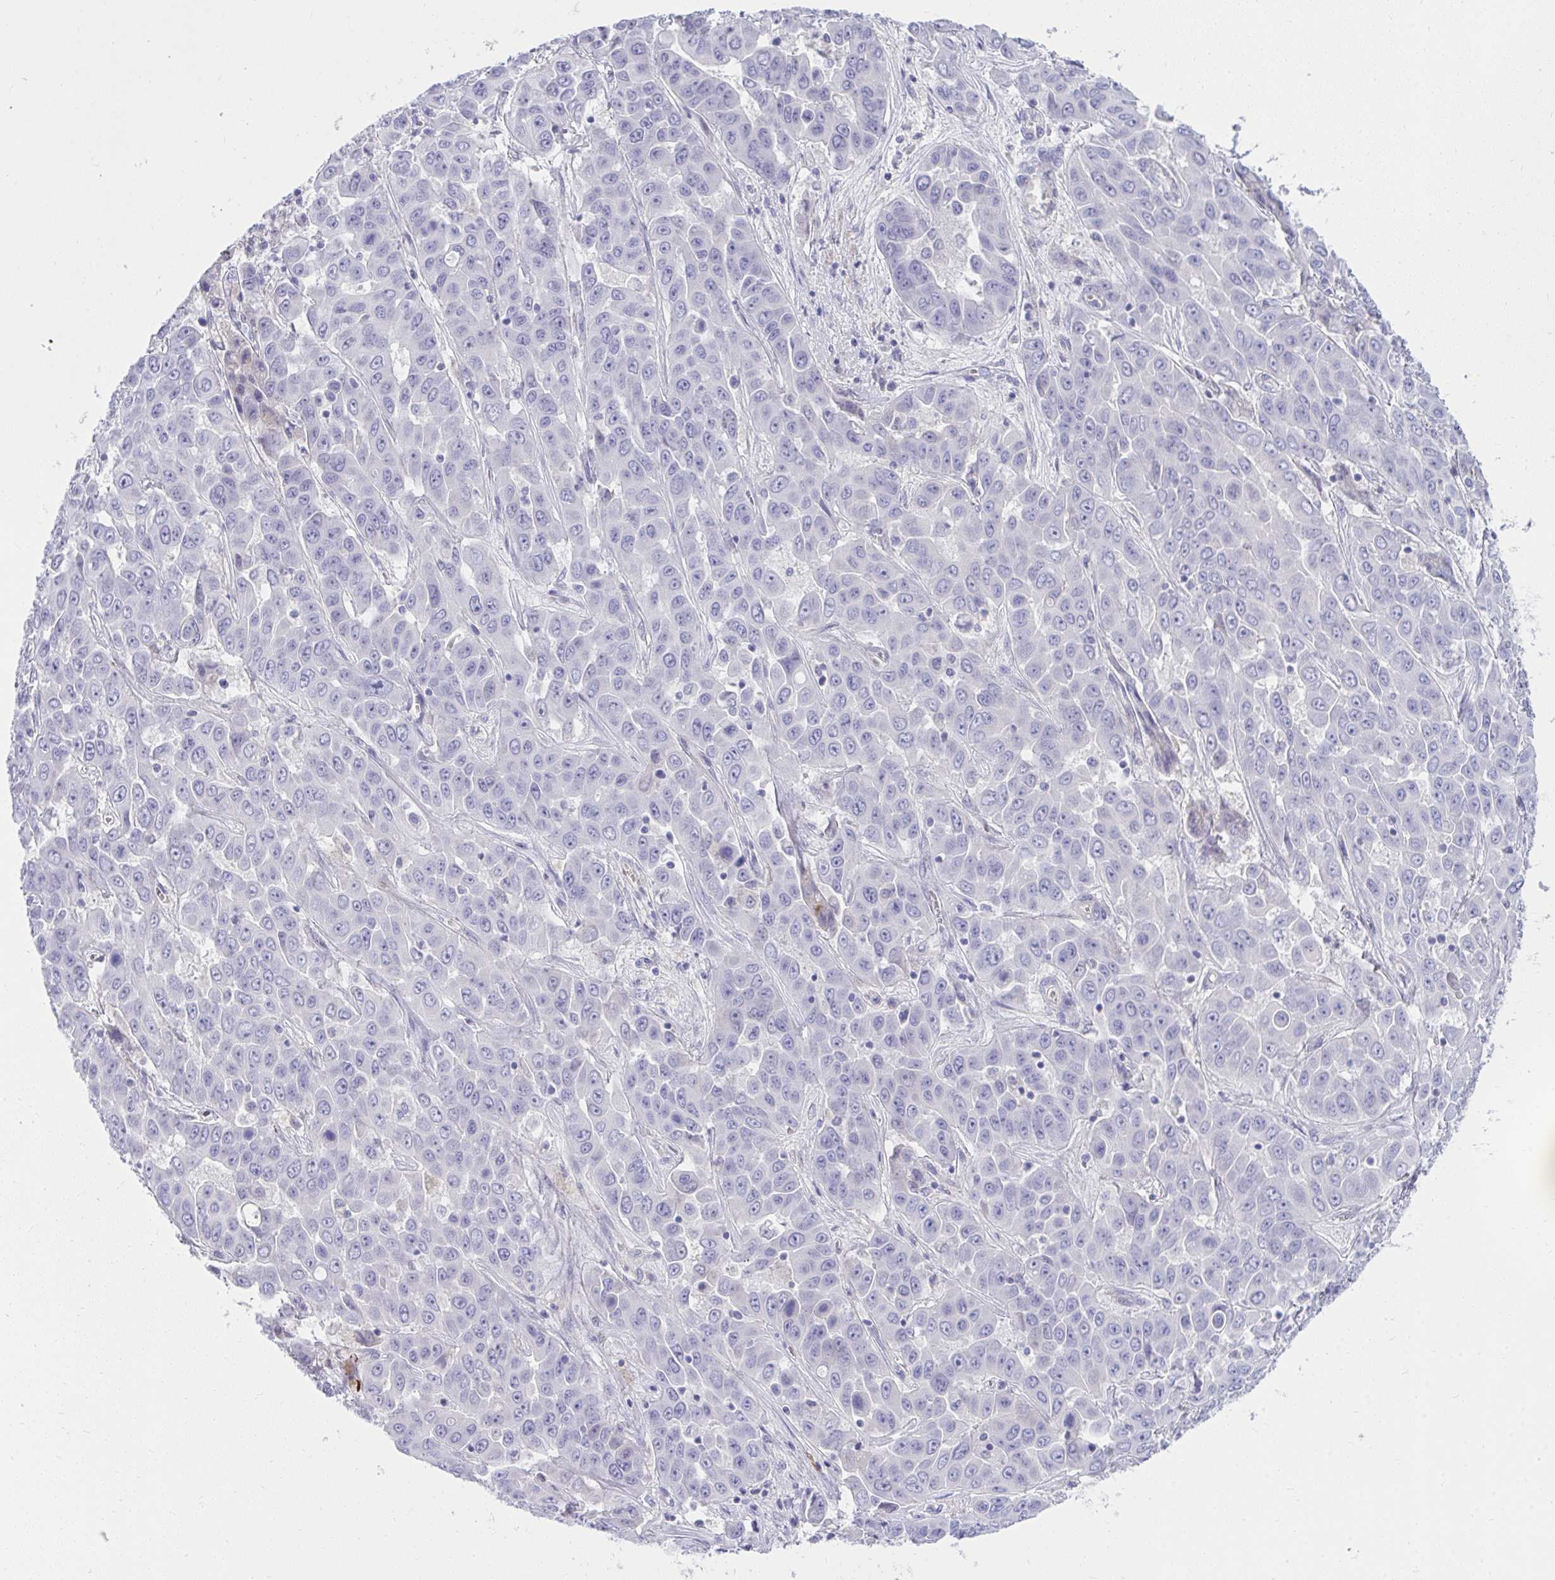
{"staining": {"intensity": "negative", "quantity": "none", "location": "none"}, "tissue": "liver cancer", "cell_type": "Tumor cells", "image_type": "cancer", "snomed": [{"axis": "morphology", "description": "Cholangiocarcinoma"}, {"axis": "topography", "description": "Liver"}], "caption": "Immunohistochemical staining of liver cholangiocarcinoma shows no significant expression in tumor cells.", "gene": "LRRC36", "patient": {"sex": "female", "age": 52}}